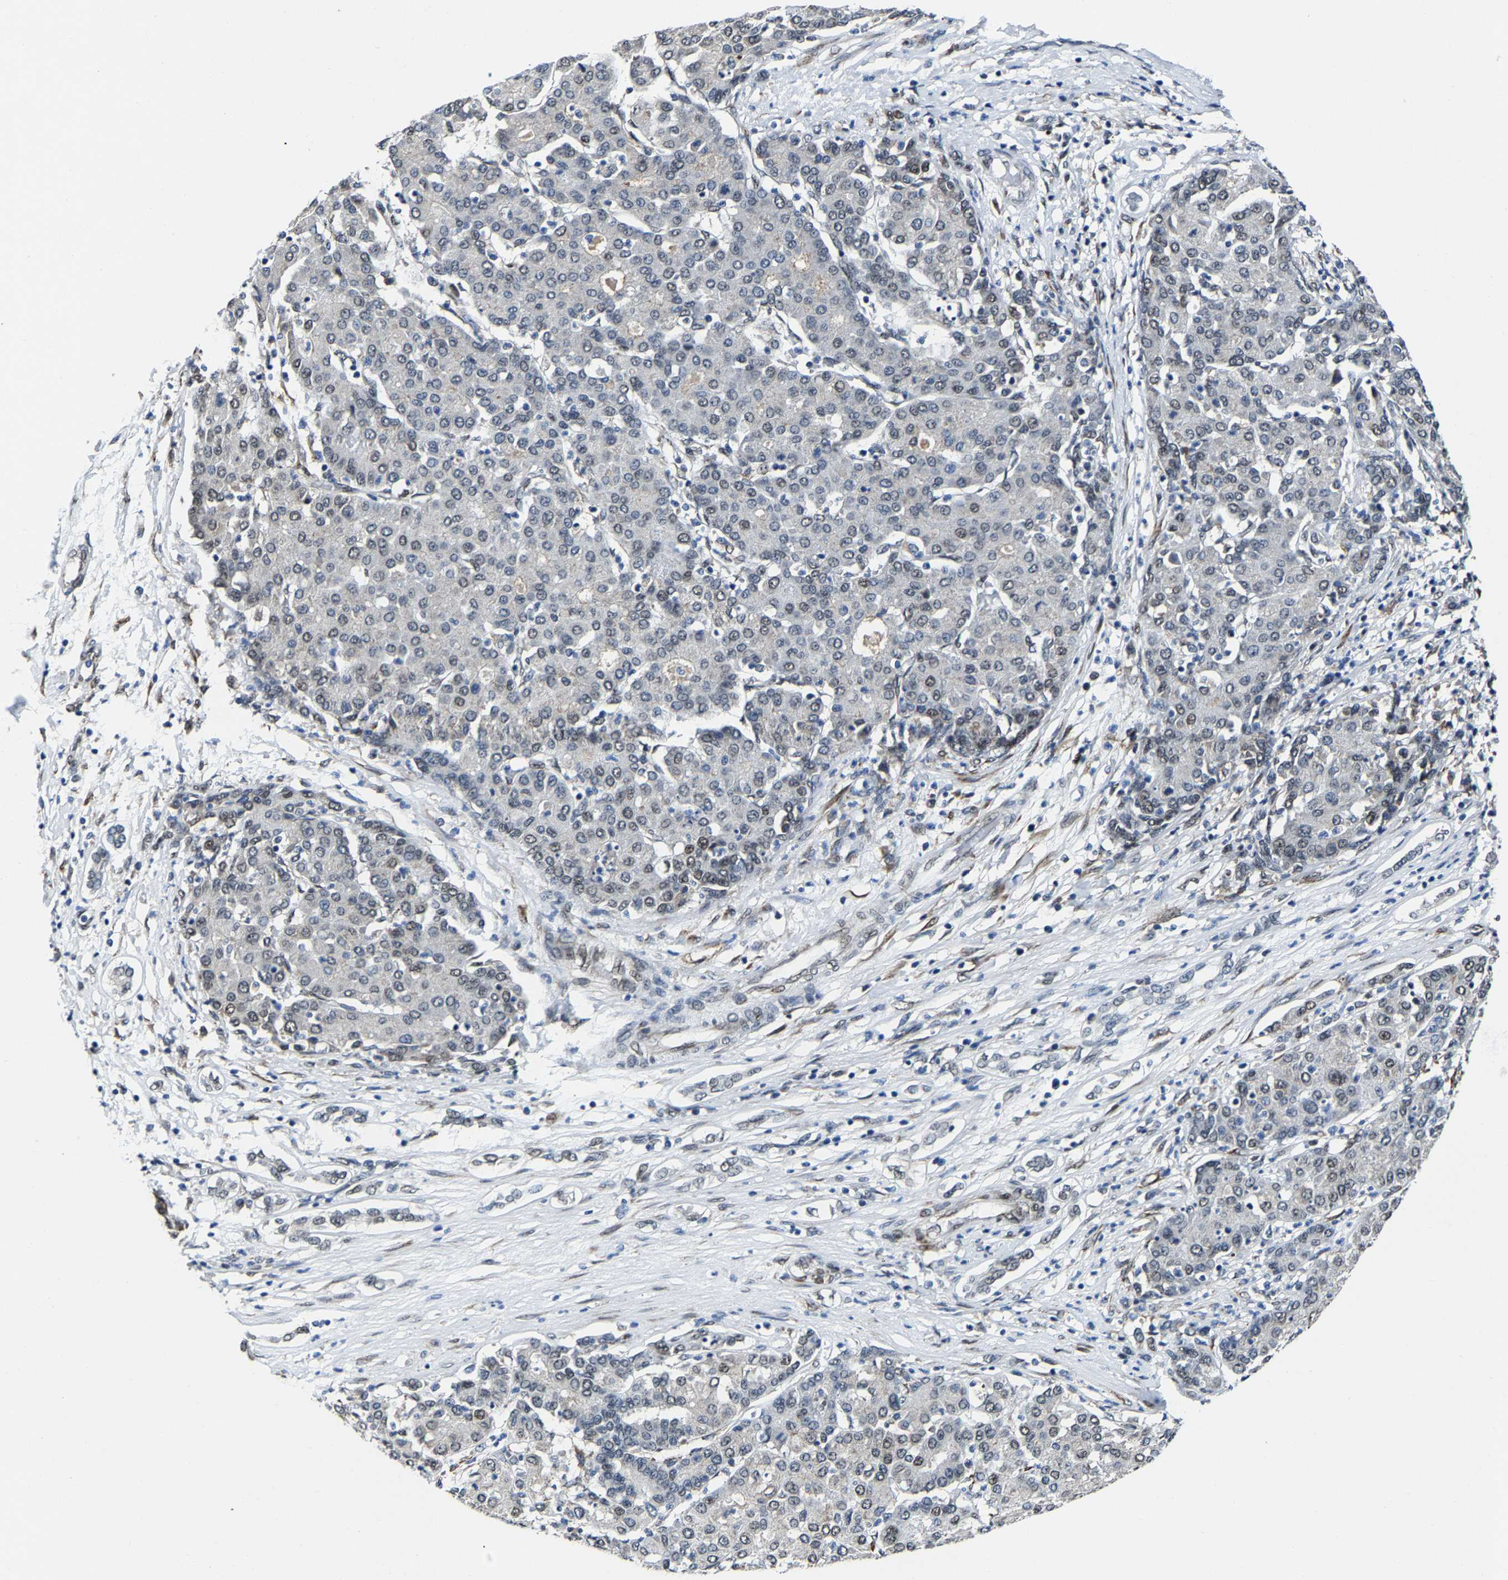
{"staining": {"intensity": "weak", "quantity": "<25%", "location": "nuclear"}, "tissue": "liver cancer", "cell_type": "Tumor cells", "image_type": "cancer", "snomed": [{"axis": "morphology", "description": "Carcinoma, Hepatocellular, NOS"}, {"axis": "topography", "description": "Liver"}], "caption": "There is no significant staining in tumor cells of liver cancer.", "gene": "METTL1", "patient": {"sex": "male", "age": 65}}